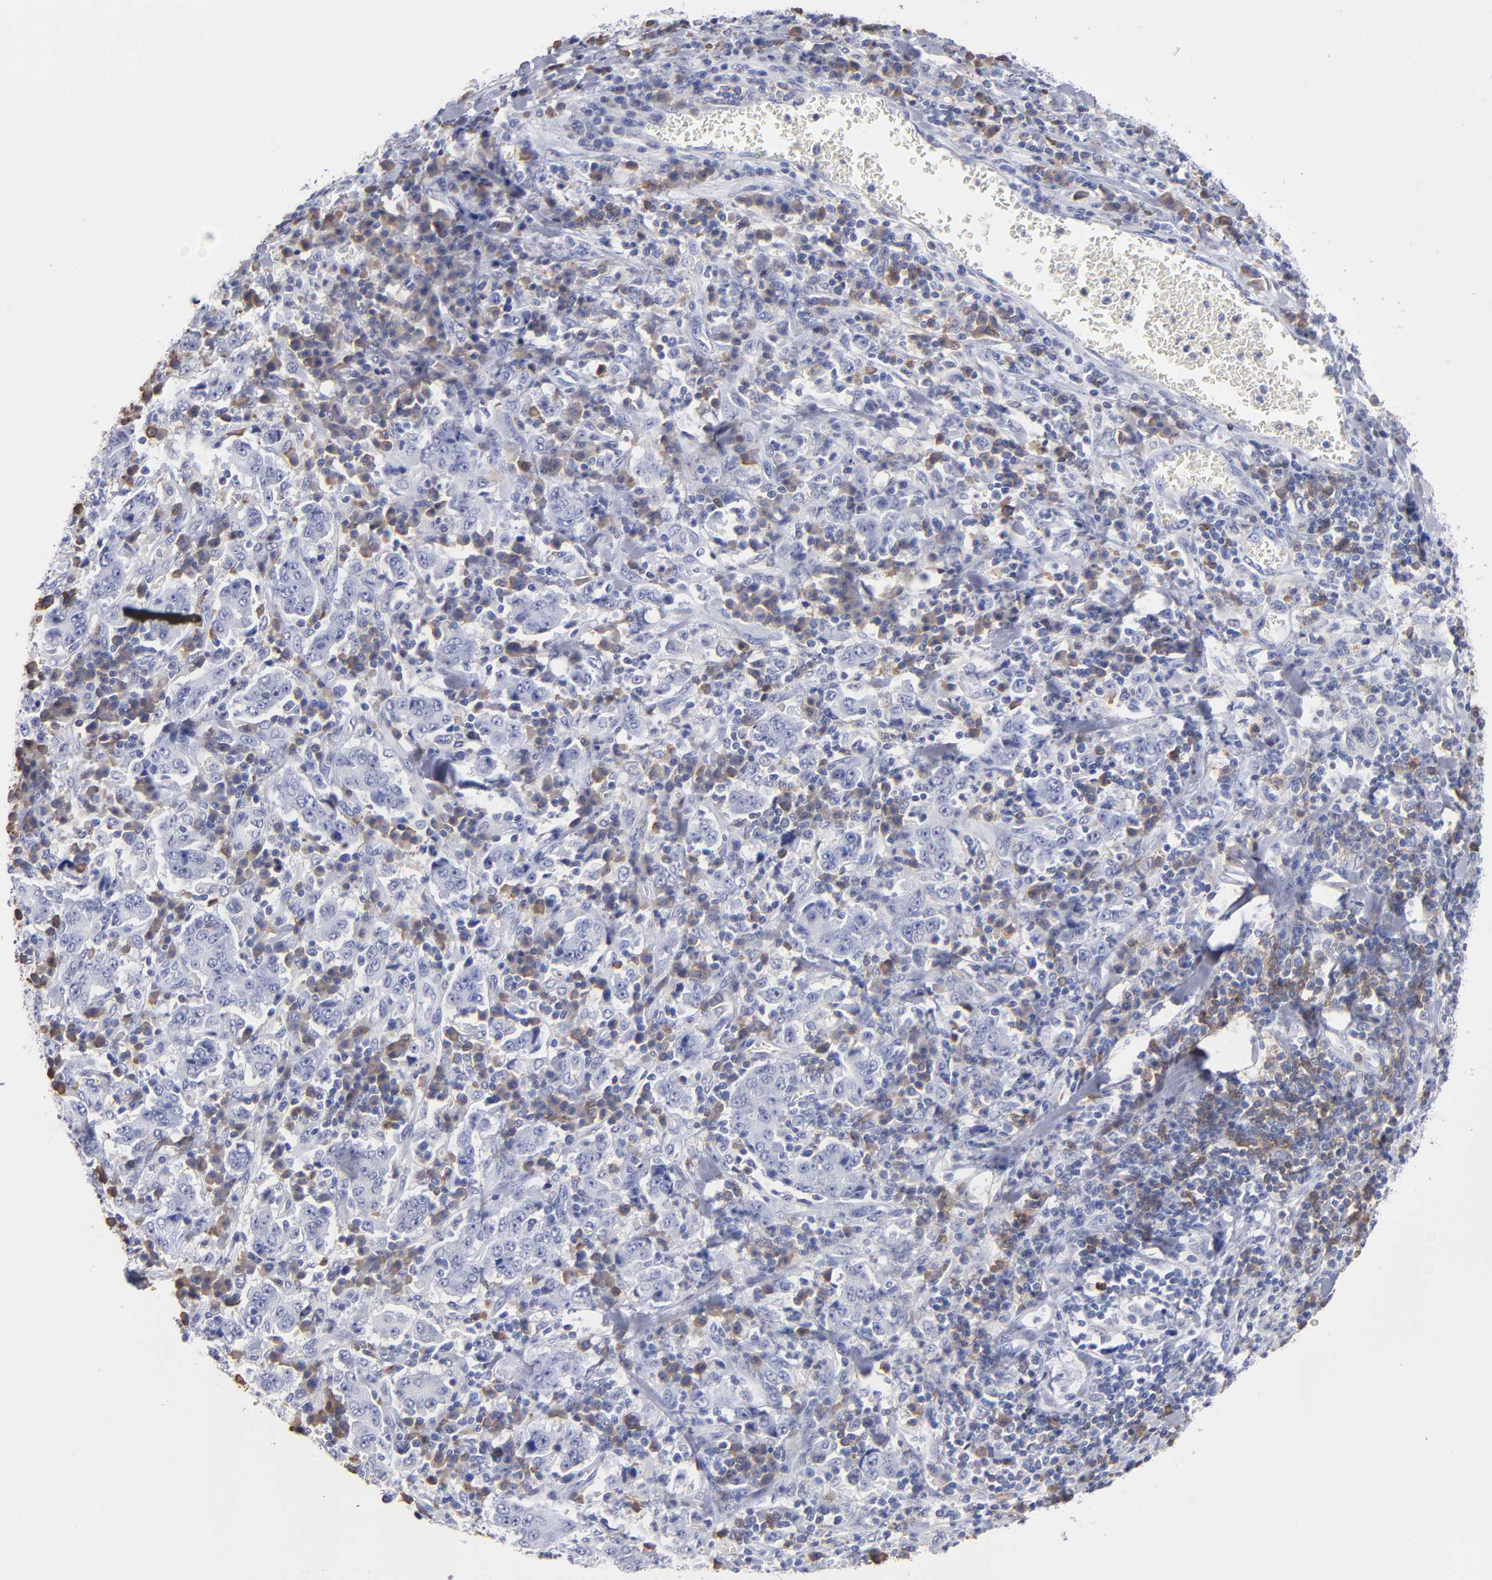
{"staining": {"intensity": "negative", "quantity": "none", "location": "none"}, "tissue": "stomach cancer", "cell_type": "Tumor cells", "image_type": "cancer", "snomed": [{"axis": "morphology", "description": "Normal tissue, NOS"}, {"axis": "morphology", "description": "Adenocarcinoma, NOS"}, {"axis": "topography", "description": "Stomach, upper"}, {"axis": "topography", "description": "Stomach"}], "caption": "High power microscopy photomicrograph of an immunohistochemistry (IHC) photomicrograph of adenocarcinoma (stomach), revealing no significant expression in tumor cells.", "gene": "LAT2", "patient": {"sex": "male", "age": 59}}